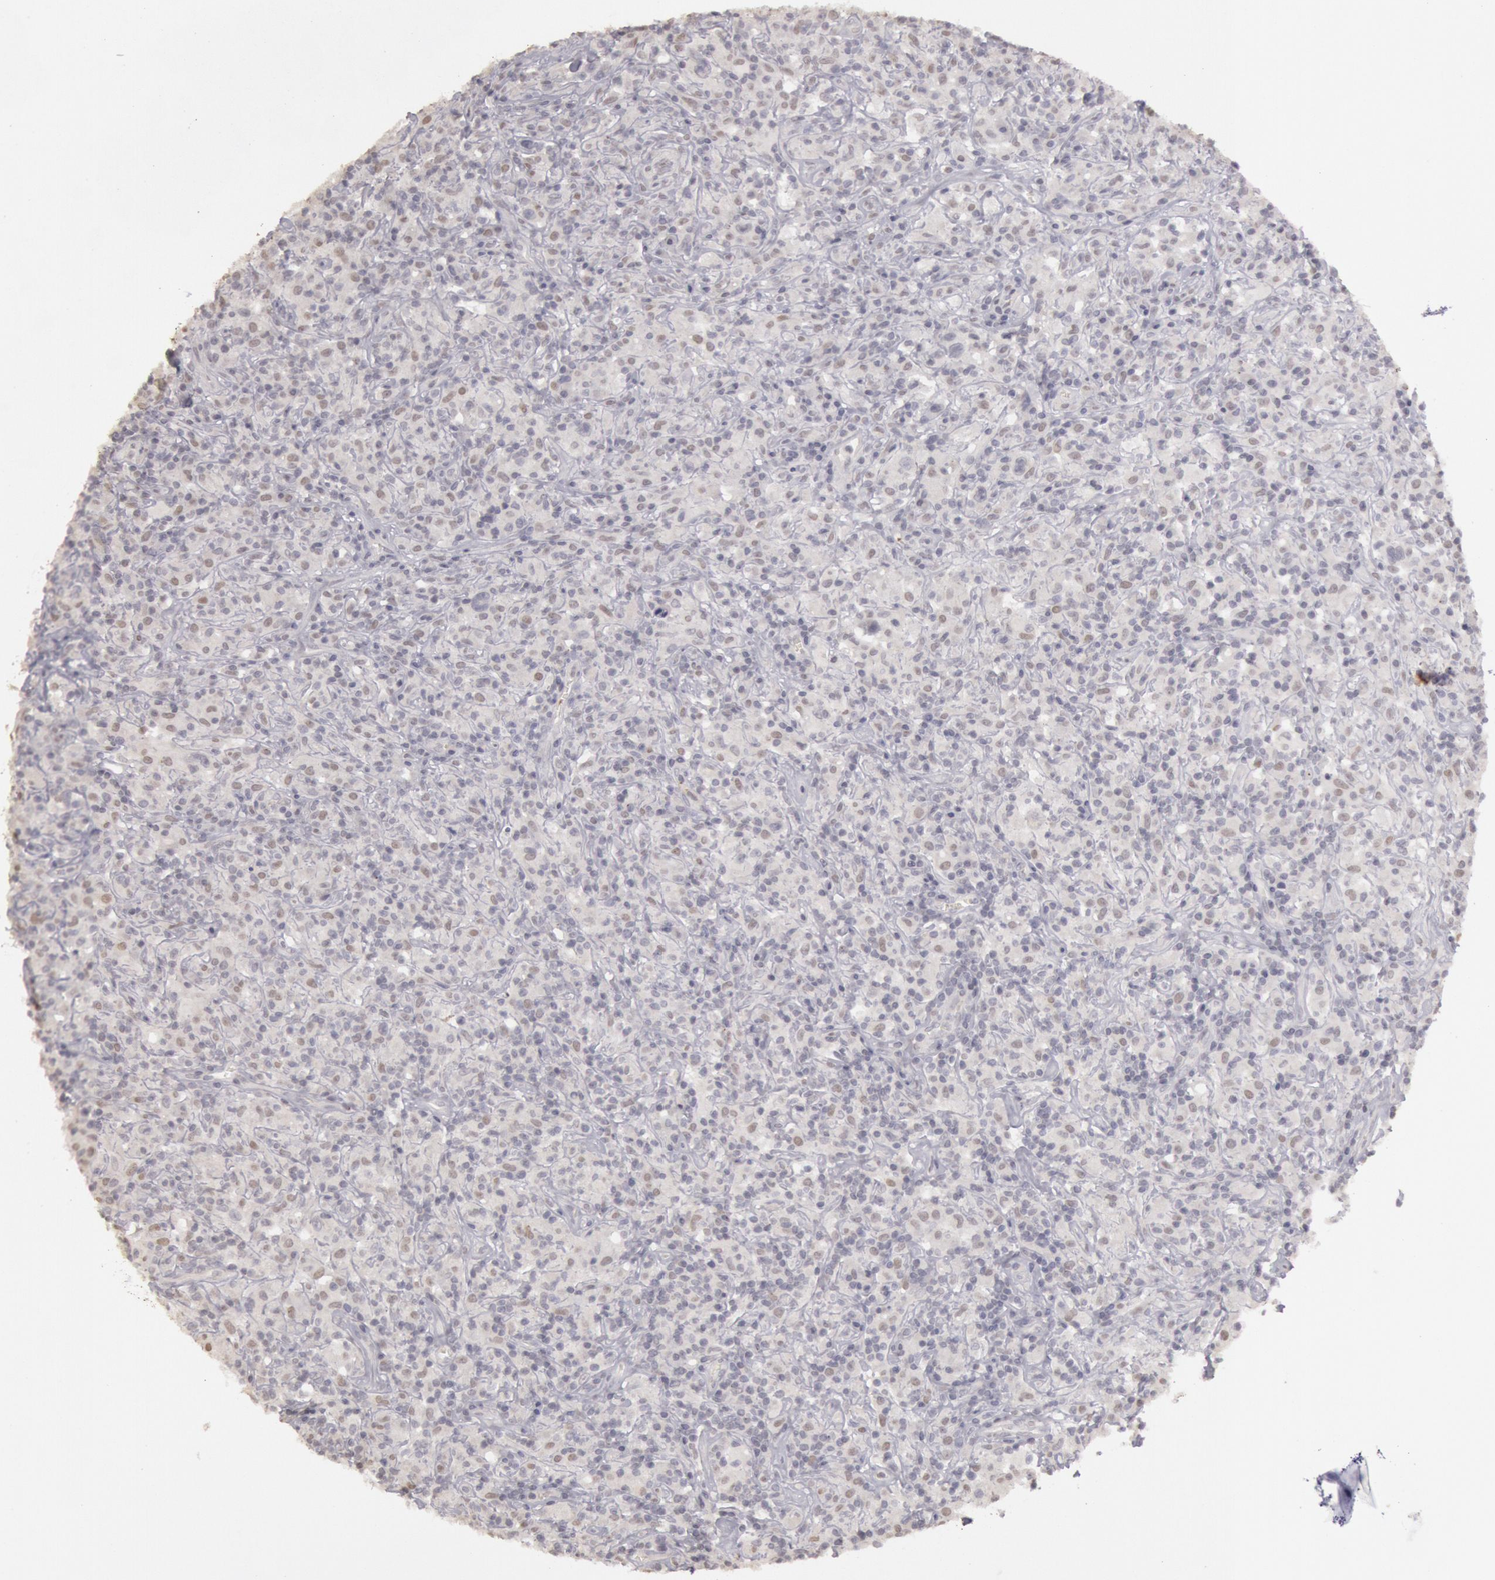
{"staining": {"intensity": "negative", "quantity": "none", "location": "none"}, "tissue": "lymphoma", "cell_type": "Tumor cells", "image_type": "cancer", "snomed": [{"axis": "morphology", "description": "Hodgkin's disease, NOS"}, {"axis": "topography", "description": "Lymph node"}], "caption": "Hodgkin's disease stained for a protein using immunohistochemistry displays no expression tumor cells.", "gene": "RIMBP3C", "patient": {"sex": "male", "age": 46}}